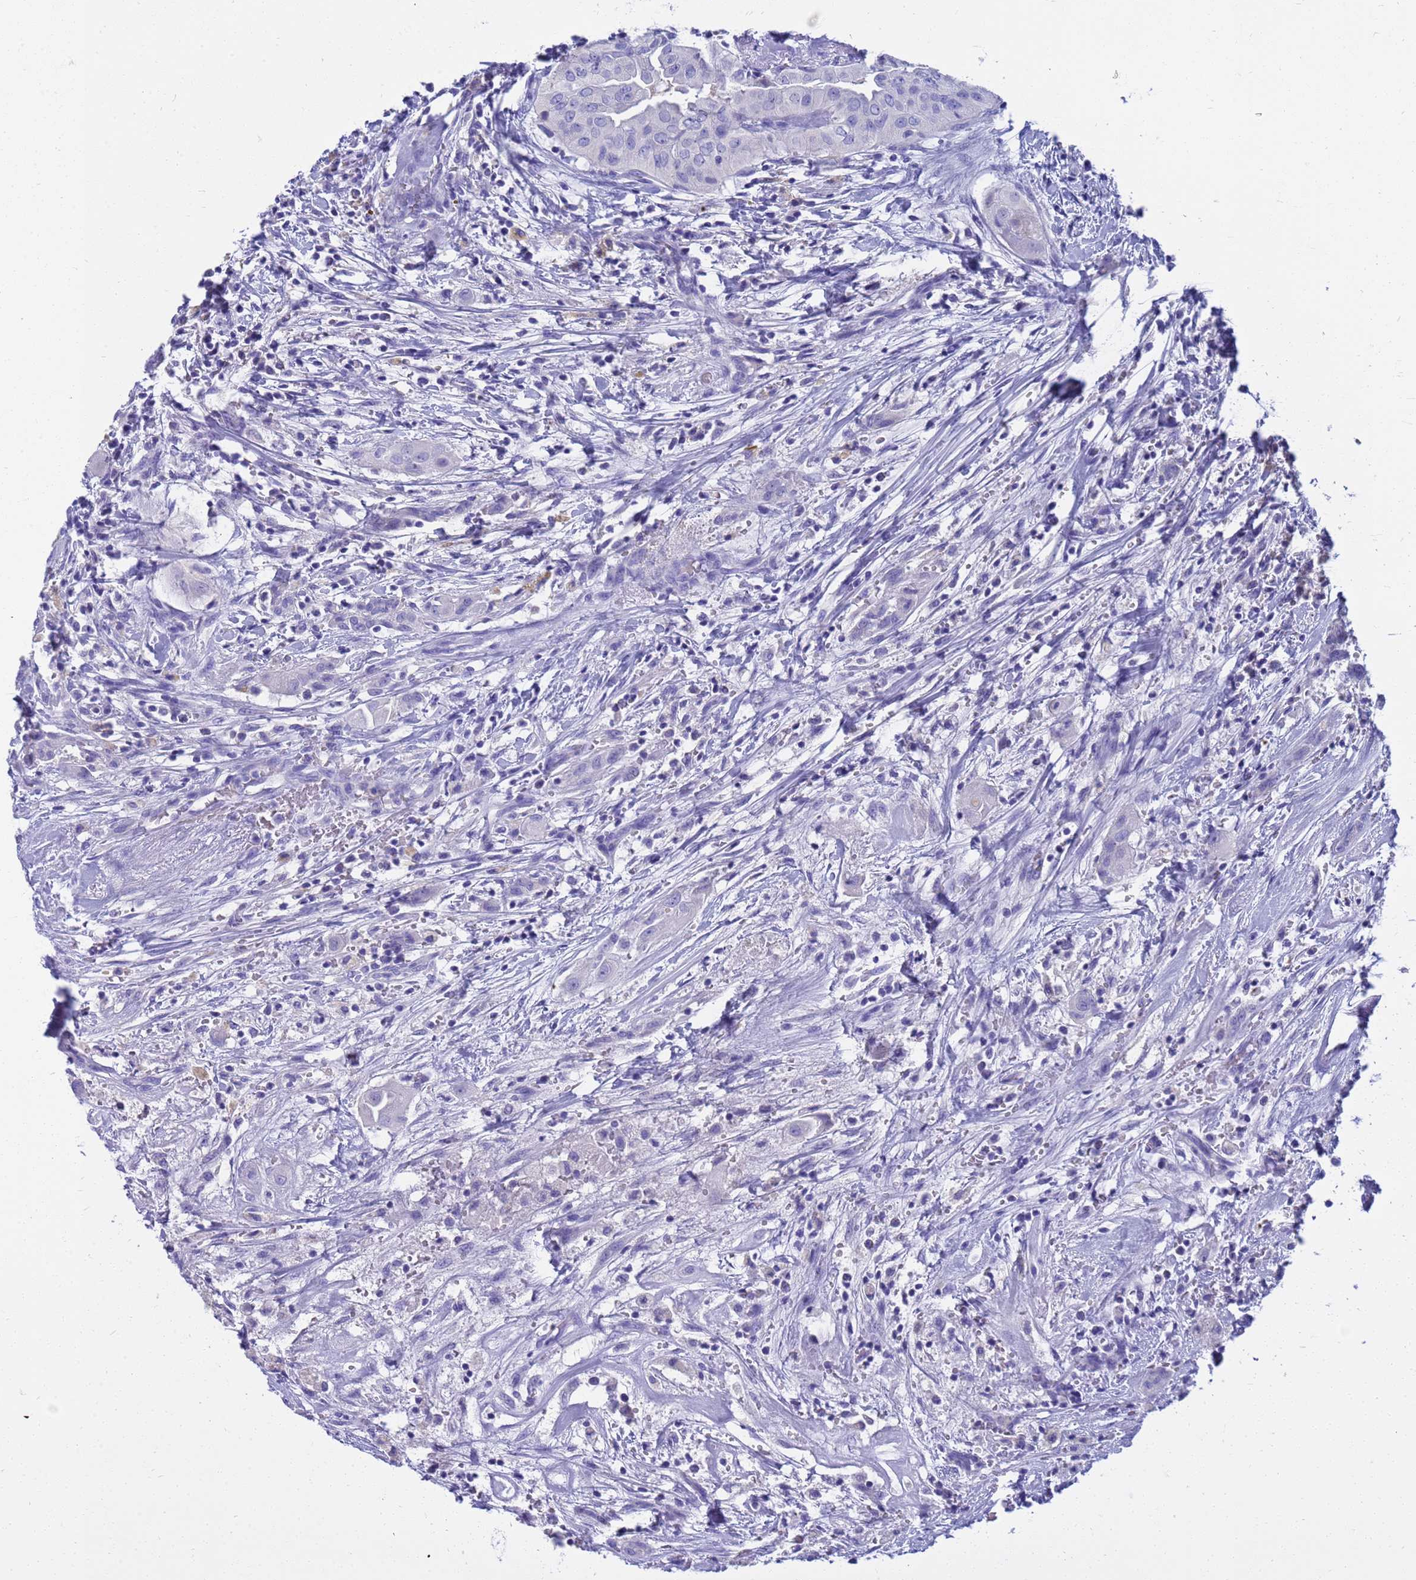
{"staining": {"intensity": "negative", "quantity": "none", "location": "none"}, "tissue": "thyroid cancer", "cell_type": "Tumor cells", "image_type": "cancer", "snomed": [{"axis": "morphology", "description": "Papillary adenocarcinoma, NOS"}, {"axis": "topography", "description": "Thyroid gland"}], "caption": "A micrograph of human papillary adenocarcinoma (thyroid) is negative for staining in tumor cells.", "gene": "SYCN", "patient": {"sex": "female", "age": 59}}